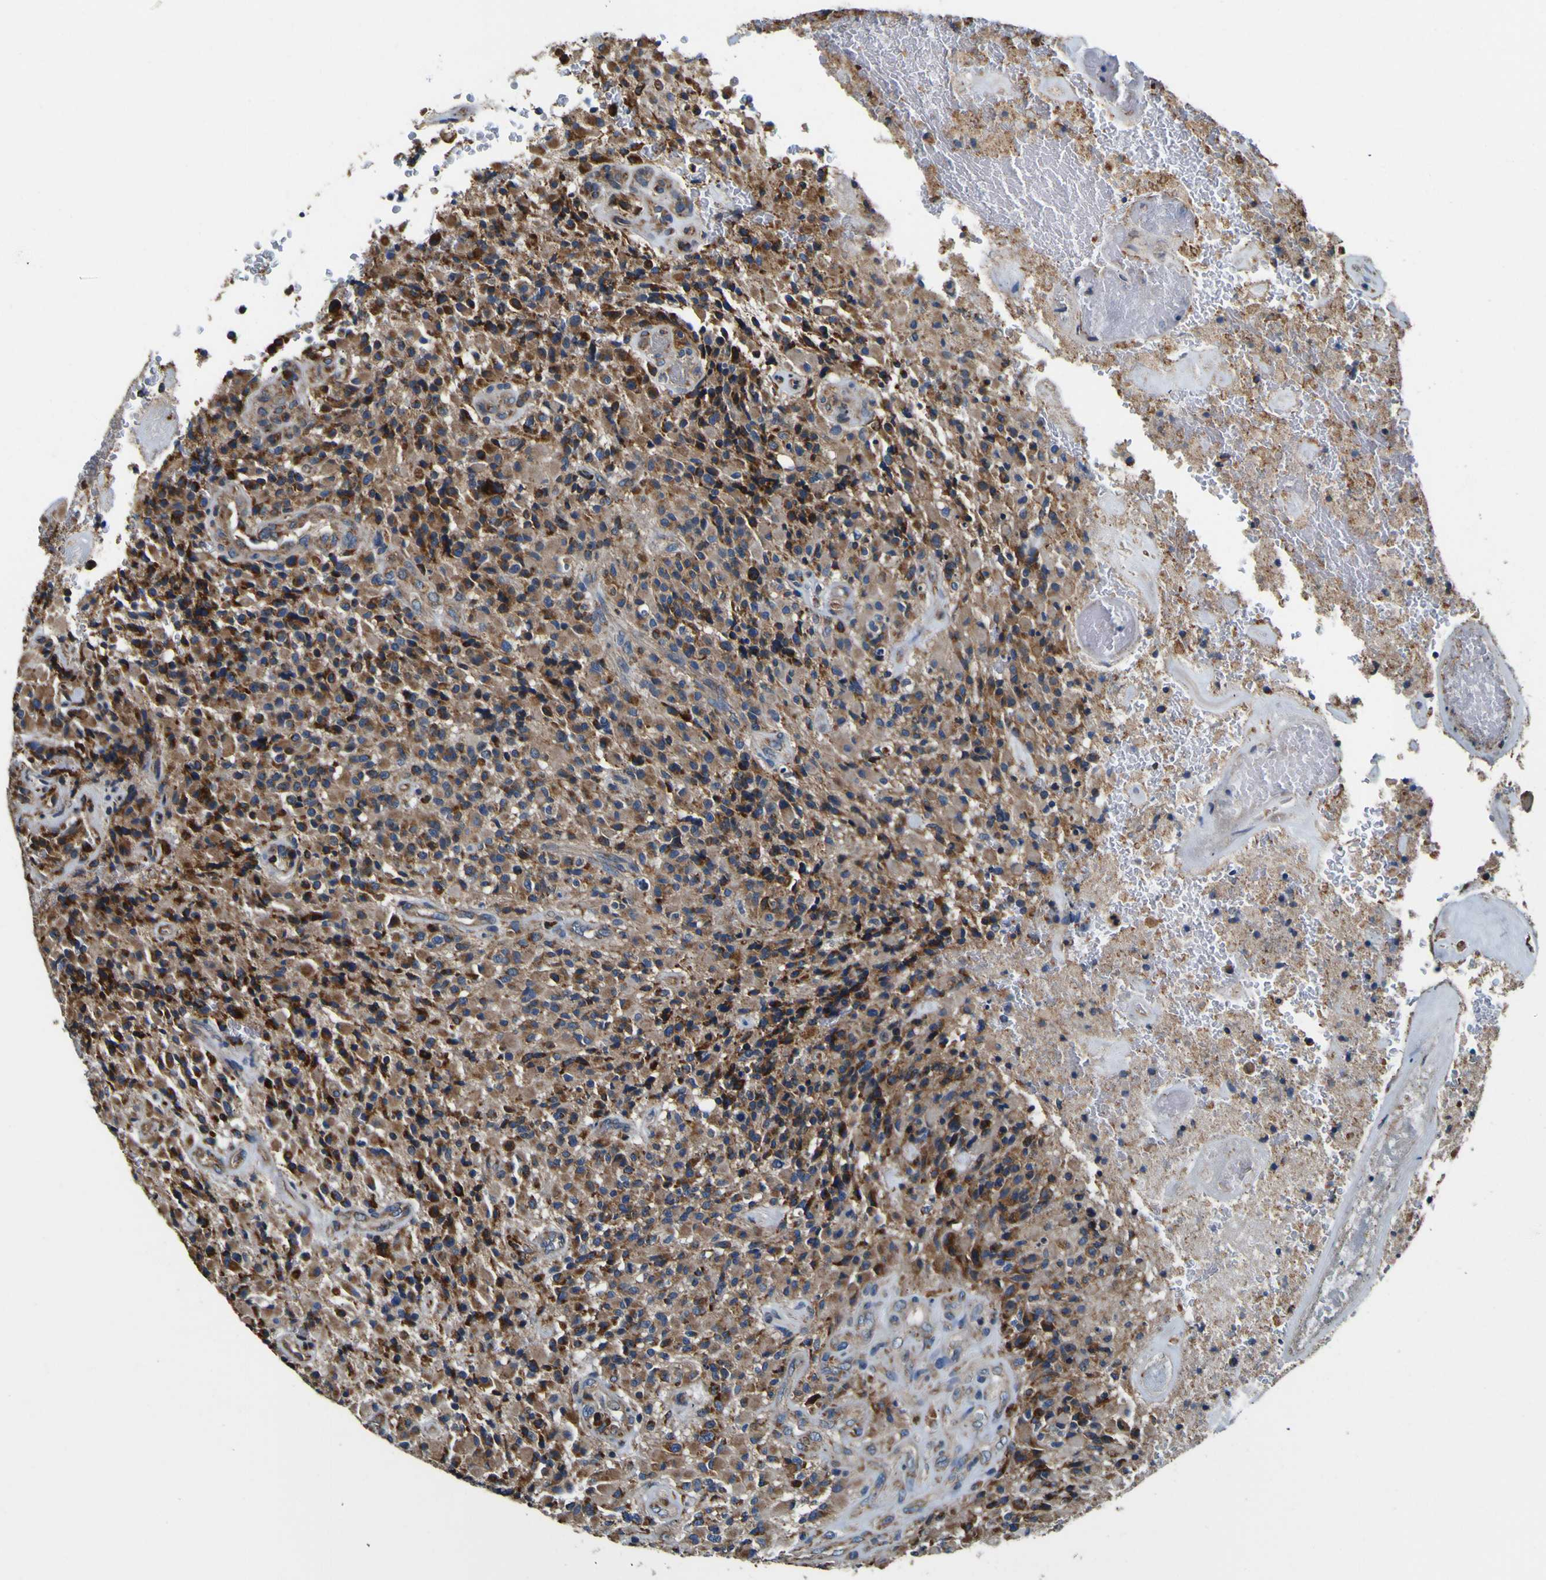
{"staining": {"intensity": "moderate", "quantity": ">75%", "location": "cytoplasmic/membranous"}, "tissue": "glioma", "cell_type": "Tumor cells", "image_type": "cancer", "snomed": [{"axis": "morphology", "description": "Glioma, malignant, High grade"}, {"axis": "topography", "description": "Brain"}], "caption": "Immunohistochemical staining of human high-grade glioma (malignant) demonstrates medium levels of moderate cytoplasmic/membranous staining in about >75% of tumor cells.", "gene": "INPP5A", "patient": {"sex": "male", "age": 71}}